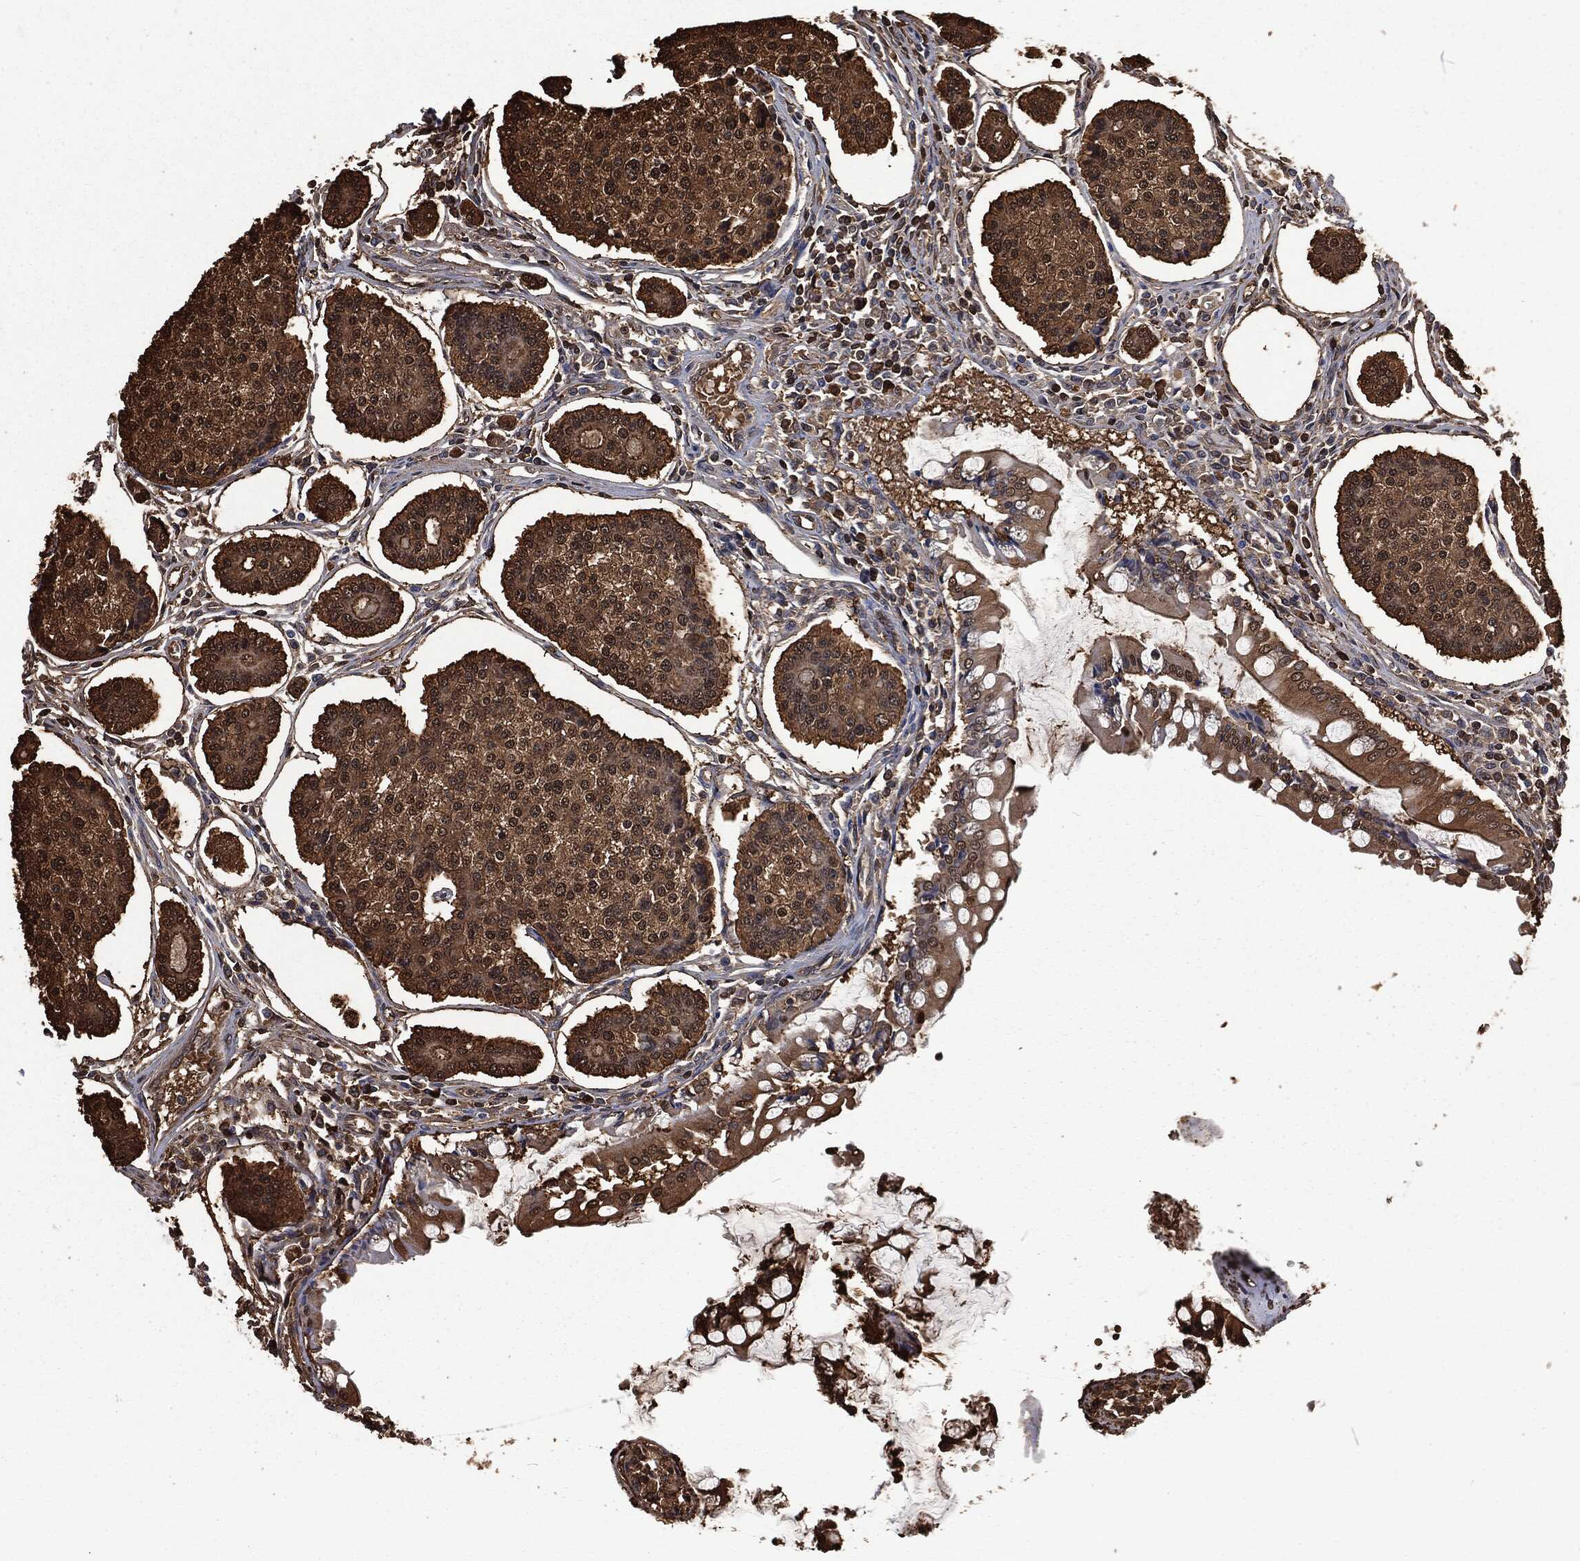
{"staining": {"intensity": "strong", "quantity": ">75%", "location": "cytoplasmic/membranous"}, "tissue": "carcinoid", "cell_type": "Tumor cells", "image_type": "cancer", "snomed": [{"axis": "morphology", "description": "Carcinoid, malignant, NOS"}, {"axis": "topography", "description": "Small intestine"}], "caption": "An immunohistochemistry (IHC) image of tumor tissue is shown. Protein staining in brown labels strong cytoplasmic/membranous positivity in carcinoid (malignant) within tumor cells. The staining was performed using DAB, with brown indicating positive protein expression. Nuclei are stained blue with hematoxylin.", "gene": "PRDX4", "patient": {"sex": "female", "age": 65}}